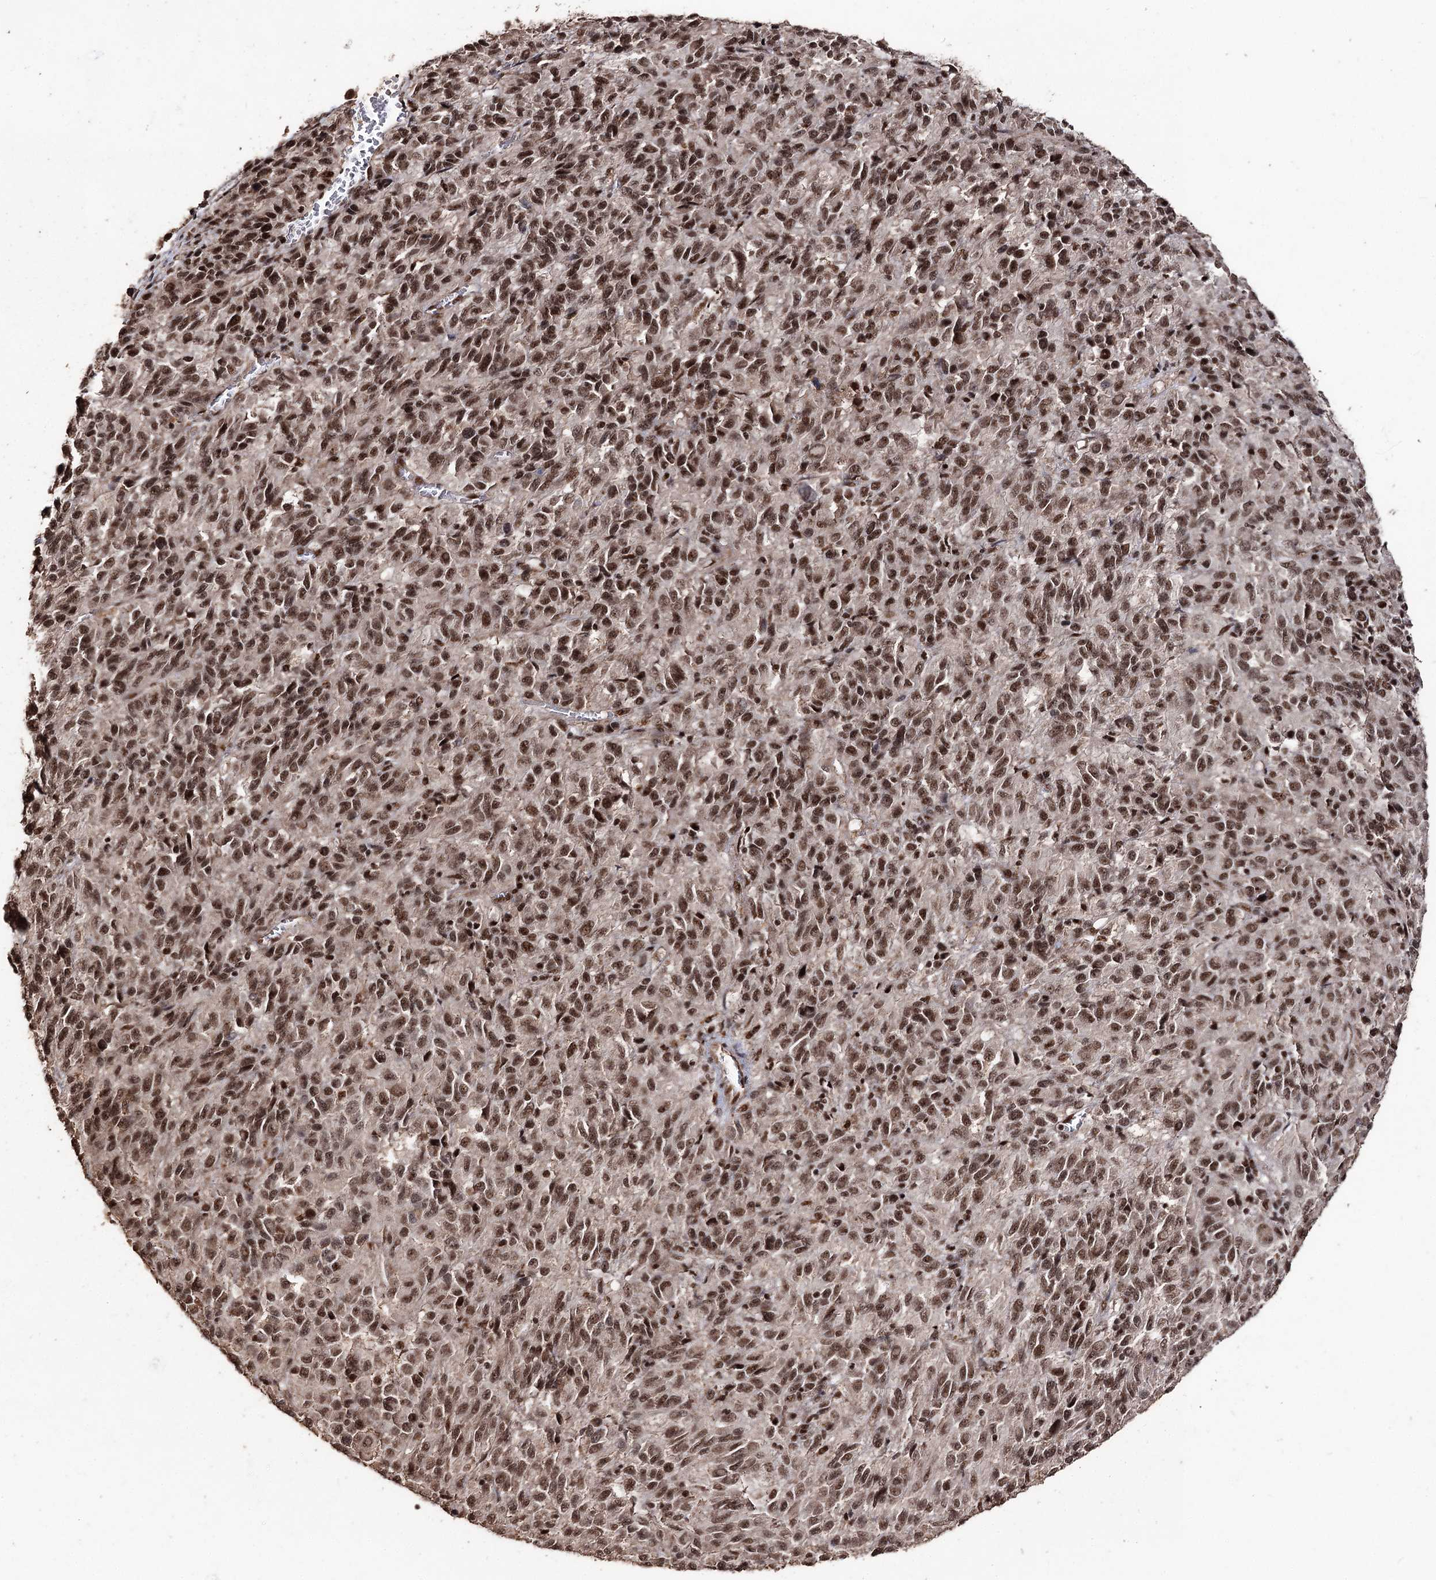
{"staining": {"intensity": "moderate", "quantity": ">75%", "location": "nuclear"}, "tissue": "melanoma", "cell_type": "Tumor cells", "image_type": "cancer", "snomed": [{"axis": "morphology", "description": "Malignant melanoma, Metastatic site"}, {"axis": "topography", "description": "Lung"}], "caption": "Immunohistochemistry histopathology image of malignant melanoma (metastatic site) stained for a protein (brown), which exhibits medium levels of moderate nuclear staining in about >75% of tumor cells.", "gene": "U2SURP", "patient": {"sex": "male", "age": 64}}